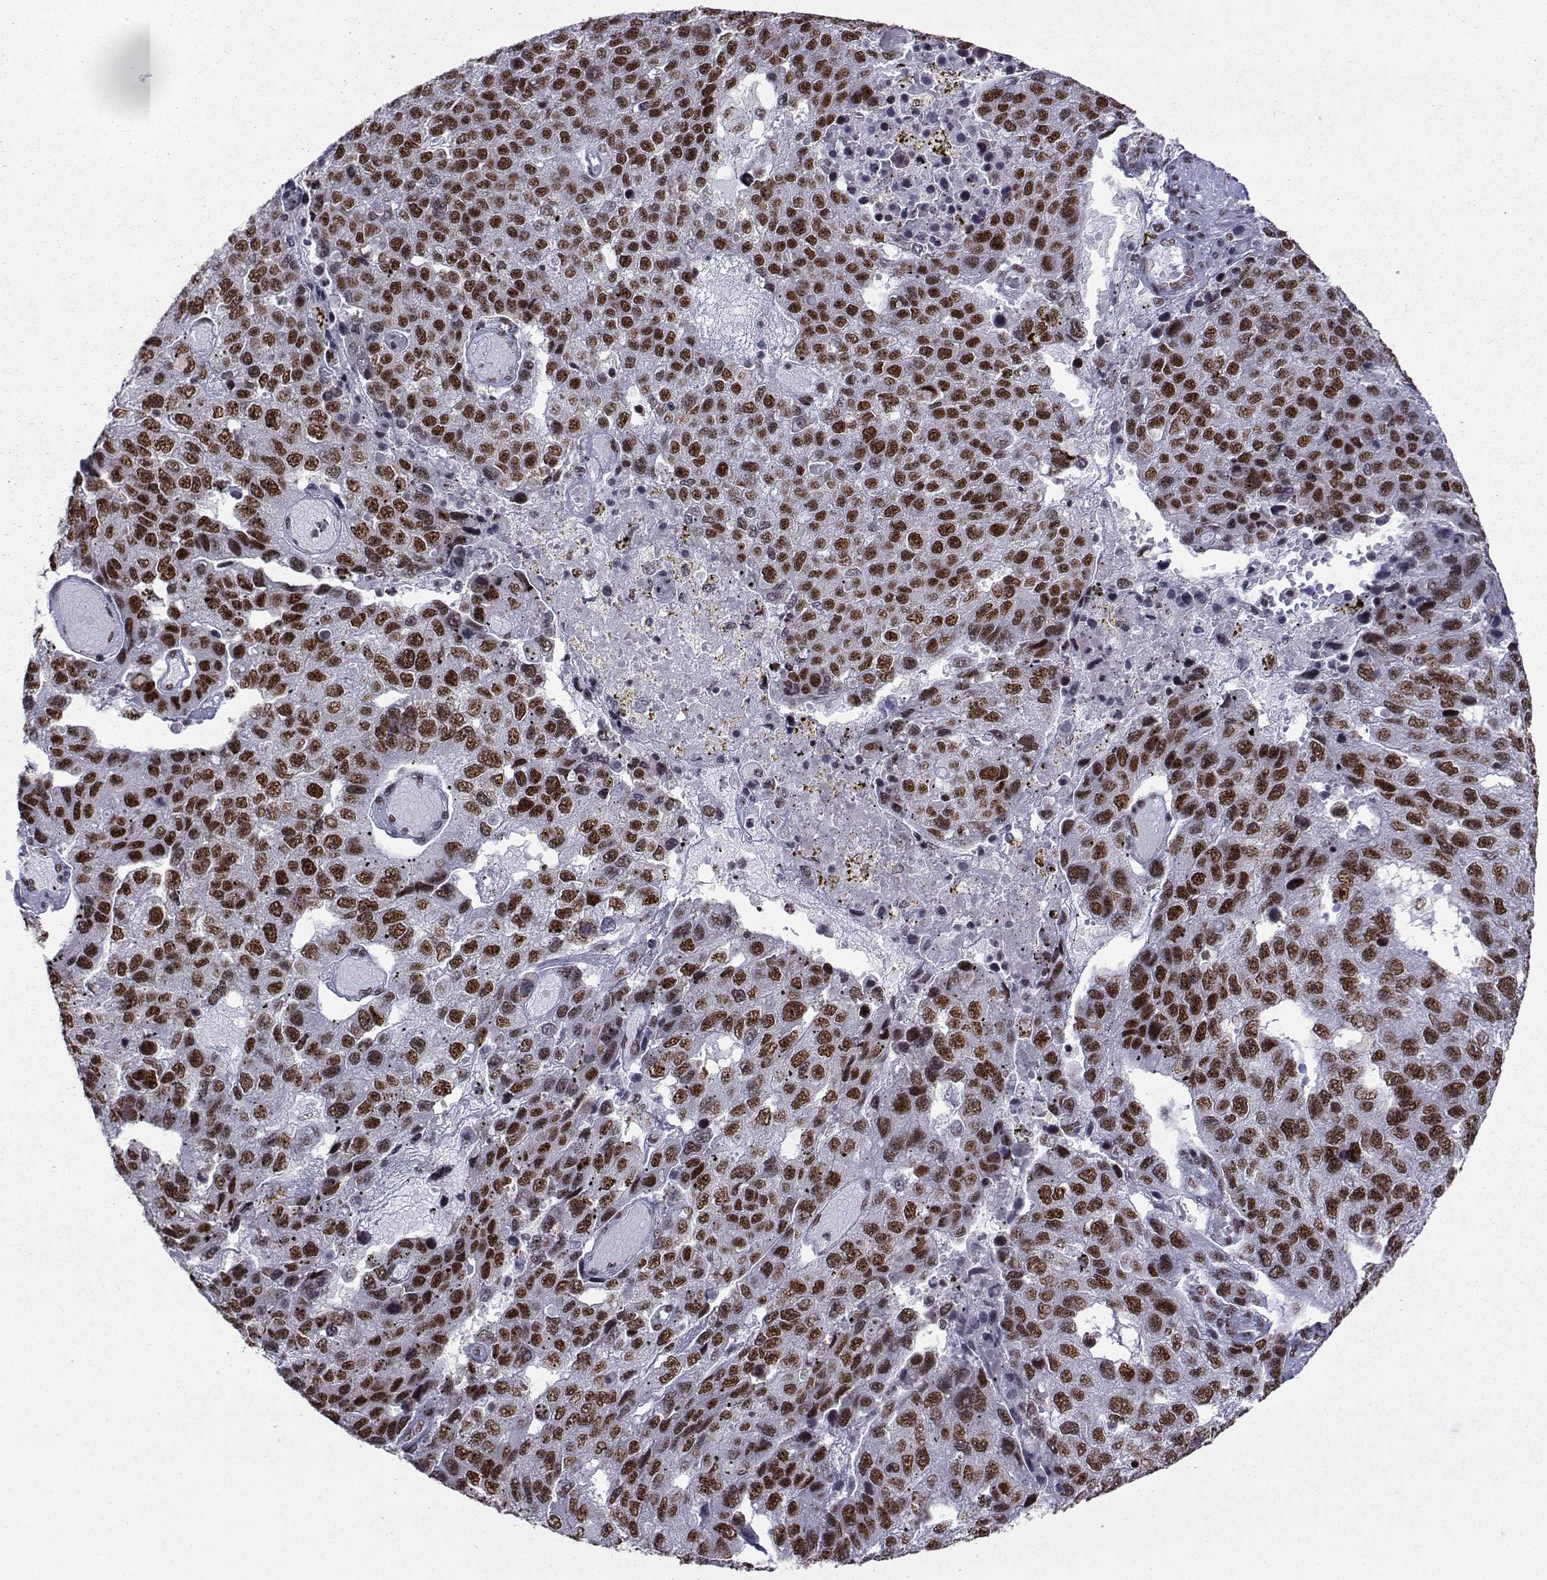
{"staining": {"intensity": "strong", "quantity": "25%-75%", "location": "nuclear"}, "tissue": "pancreatic cancer", "cell_type": "Tumor cells", "image_type": "cancer", "snomed": [{"axis": "morphology", "description": "Adenocarcinoma, NOS"}, {"axis": "topography", "description": "Pancreas"}], "caption": "Protein staining displays strong nuclear staining in about 25%-75% of tumor cells in pancreatic cancer (adenocarcinoma). (brown staining indicates protein expression, while blue staining denotes nuclei).", "gene": "SNRPB2", "patient": {"sex": "female", "age": 61}}